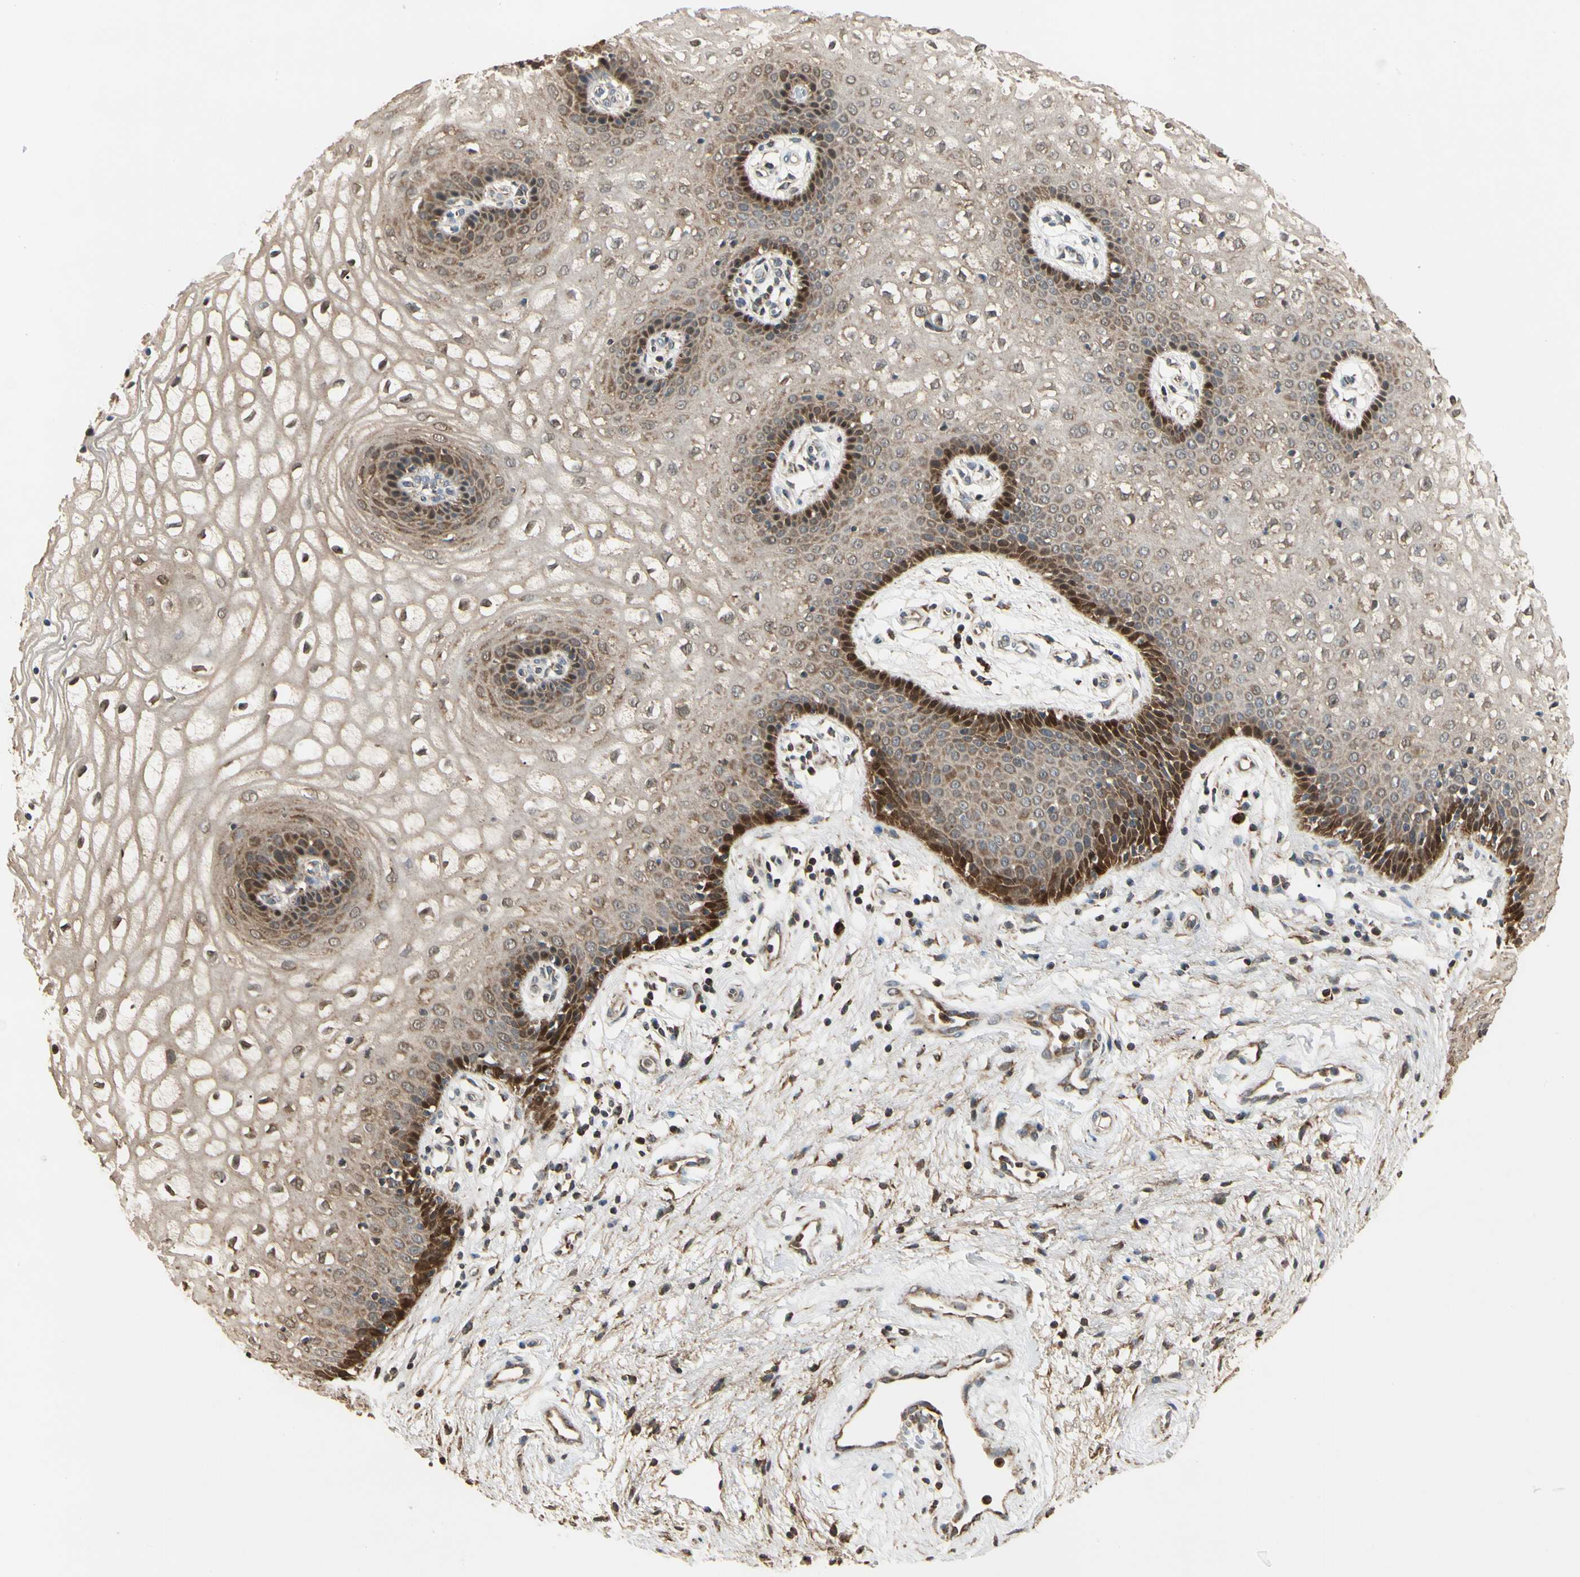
{"staining": {"intensity": "strong", "quantity": "25%-75%", "location": "cytoplasmic/membranous,nuclear"}, "tissue": "vagina", "cell_type": "Squamous epithelial cells", "image_type": "normal", "snomed": [{"axis": "morphology", "description": "Normal tissue, NOS"}, {"axis": "topography", "description": "Vagina"}], "caption": "Strong cytoplasmic/membranous,nuclear positivity is present in about 25%-75% of squamous epithelial cells in benign vagina.", "gene": "PRDX5", "patient": {"sex": "female", "age": 34}}